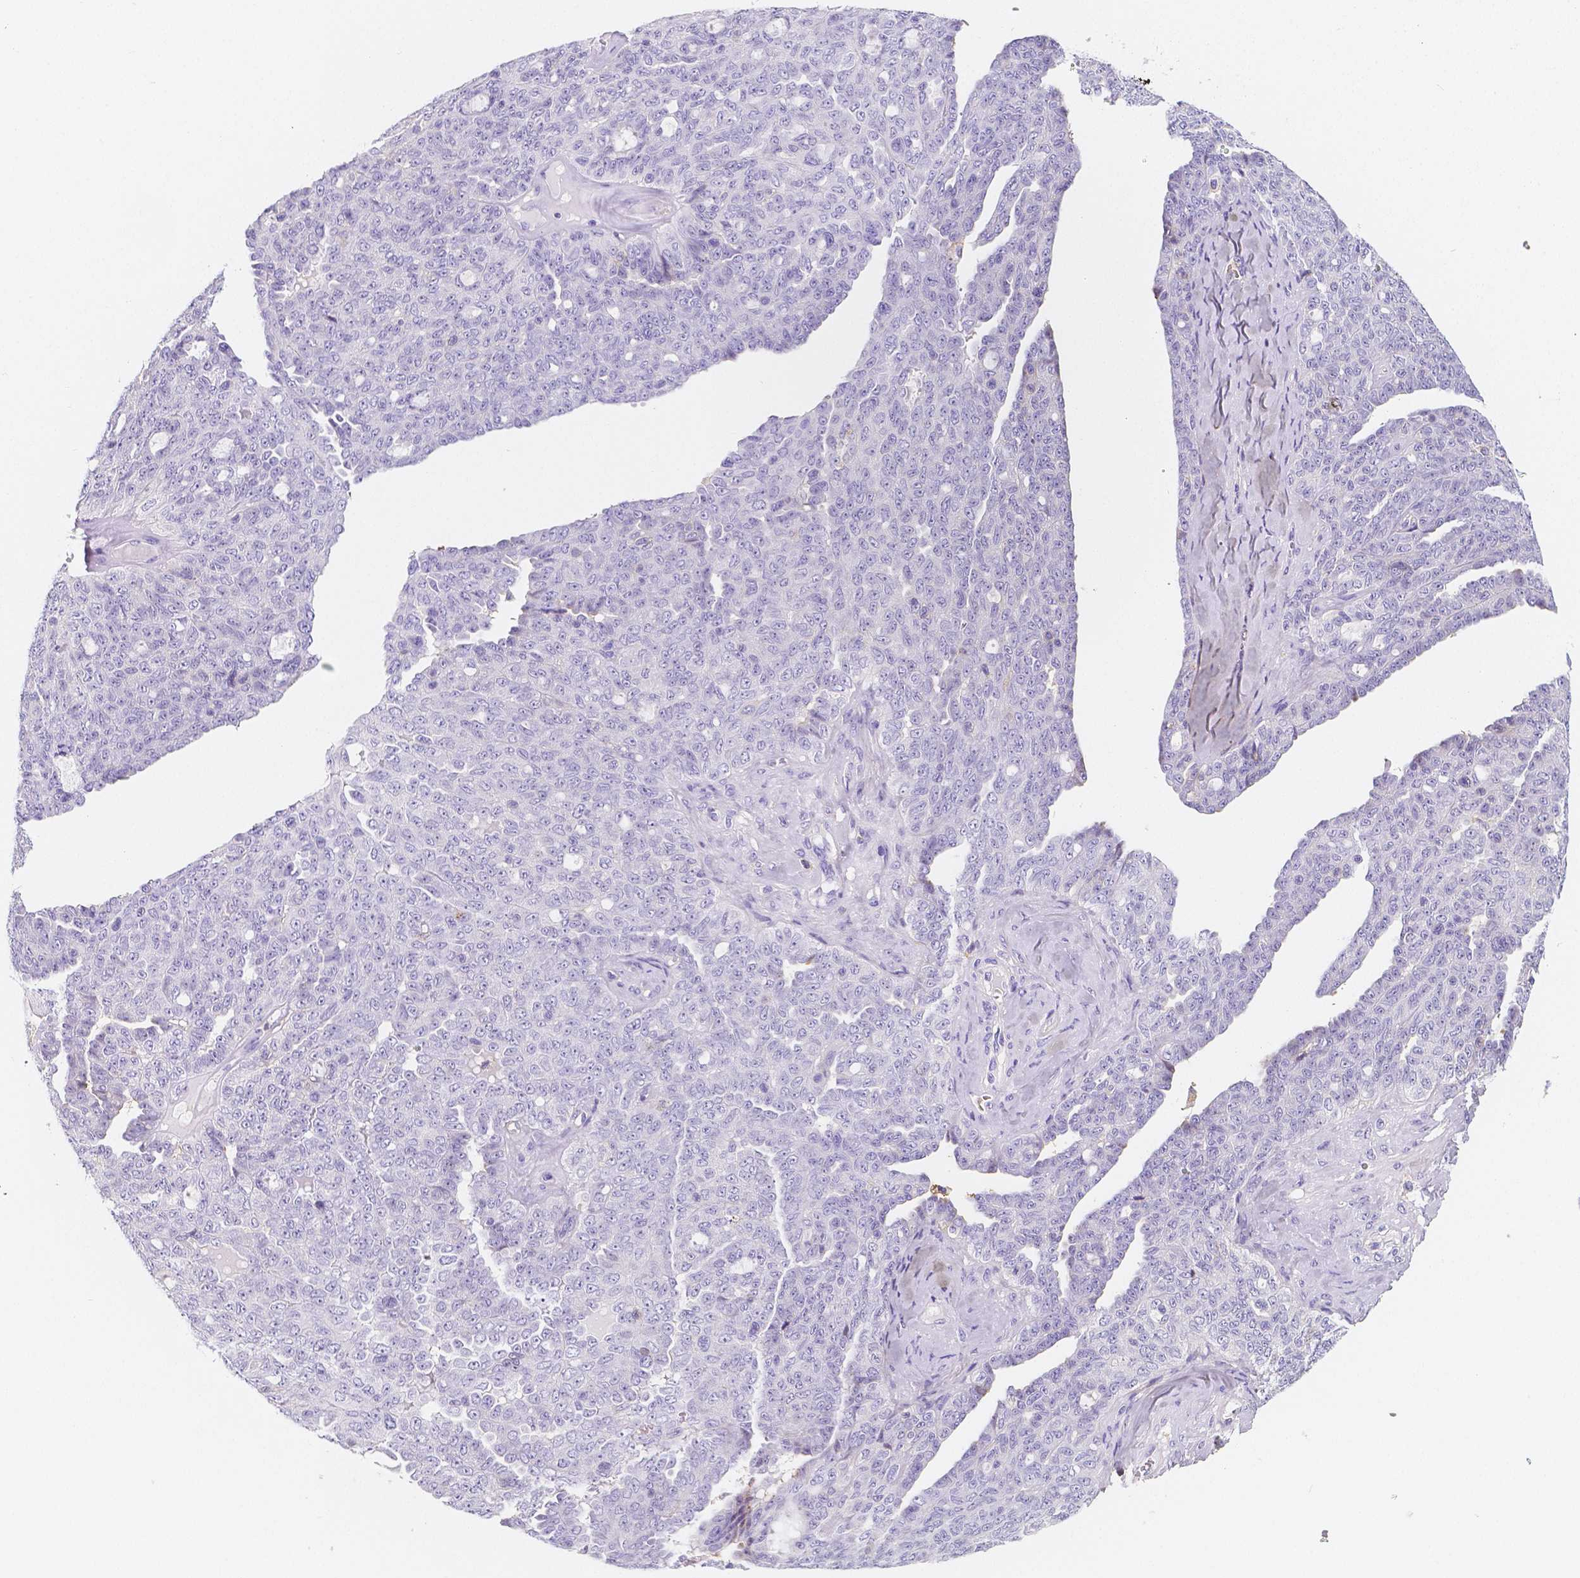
{"staining": {"intensity": "negative", "quantity": "none", "location": "none"}, "tissue": "ovarian cancer", "cell_type": "Tumor cells", "image_type": "cancer", "snomed": [{"axis": "morphology", "description": "Cystadenocarcinoma, serous, NOS"}, {"axis": "topography", "description": "Ovary"}], "caption": "This is an immunohistochemistry (IHC) histopathology image of human ovarian cancer. There is no positivity in tumor cells.", "gene": "GABRD", "patient": {"sex": "female", "age": 71}}